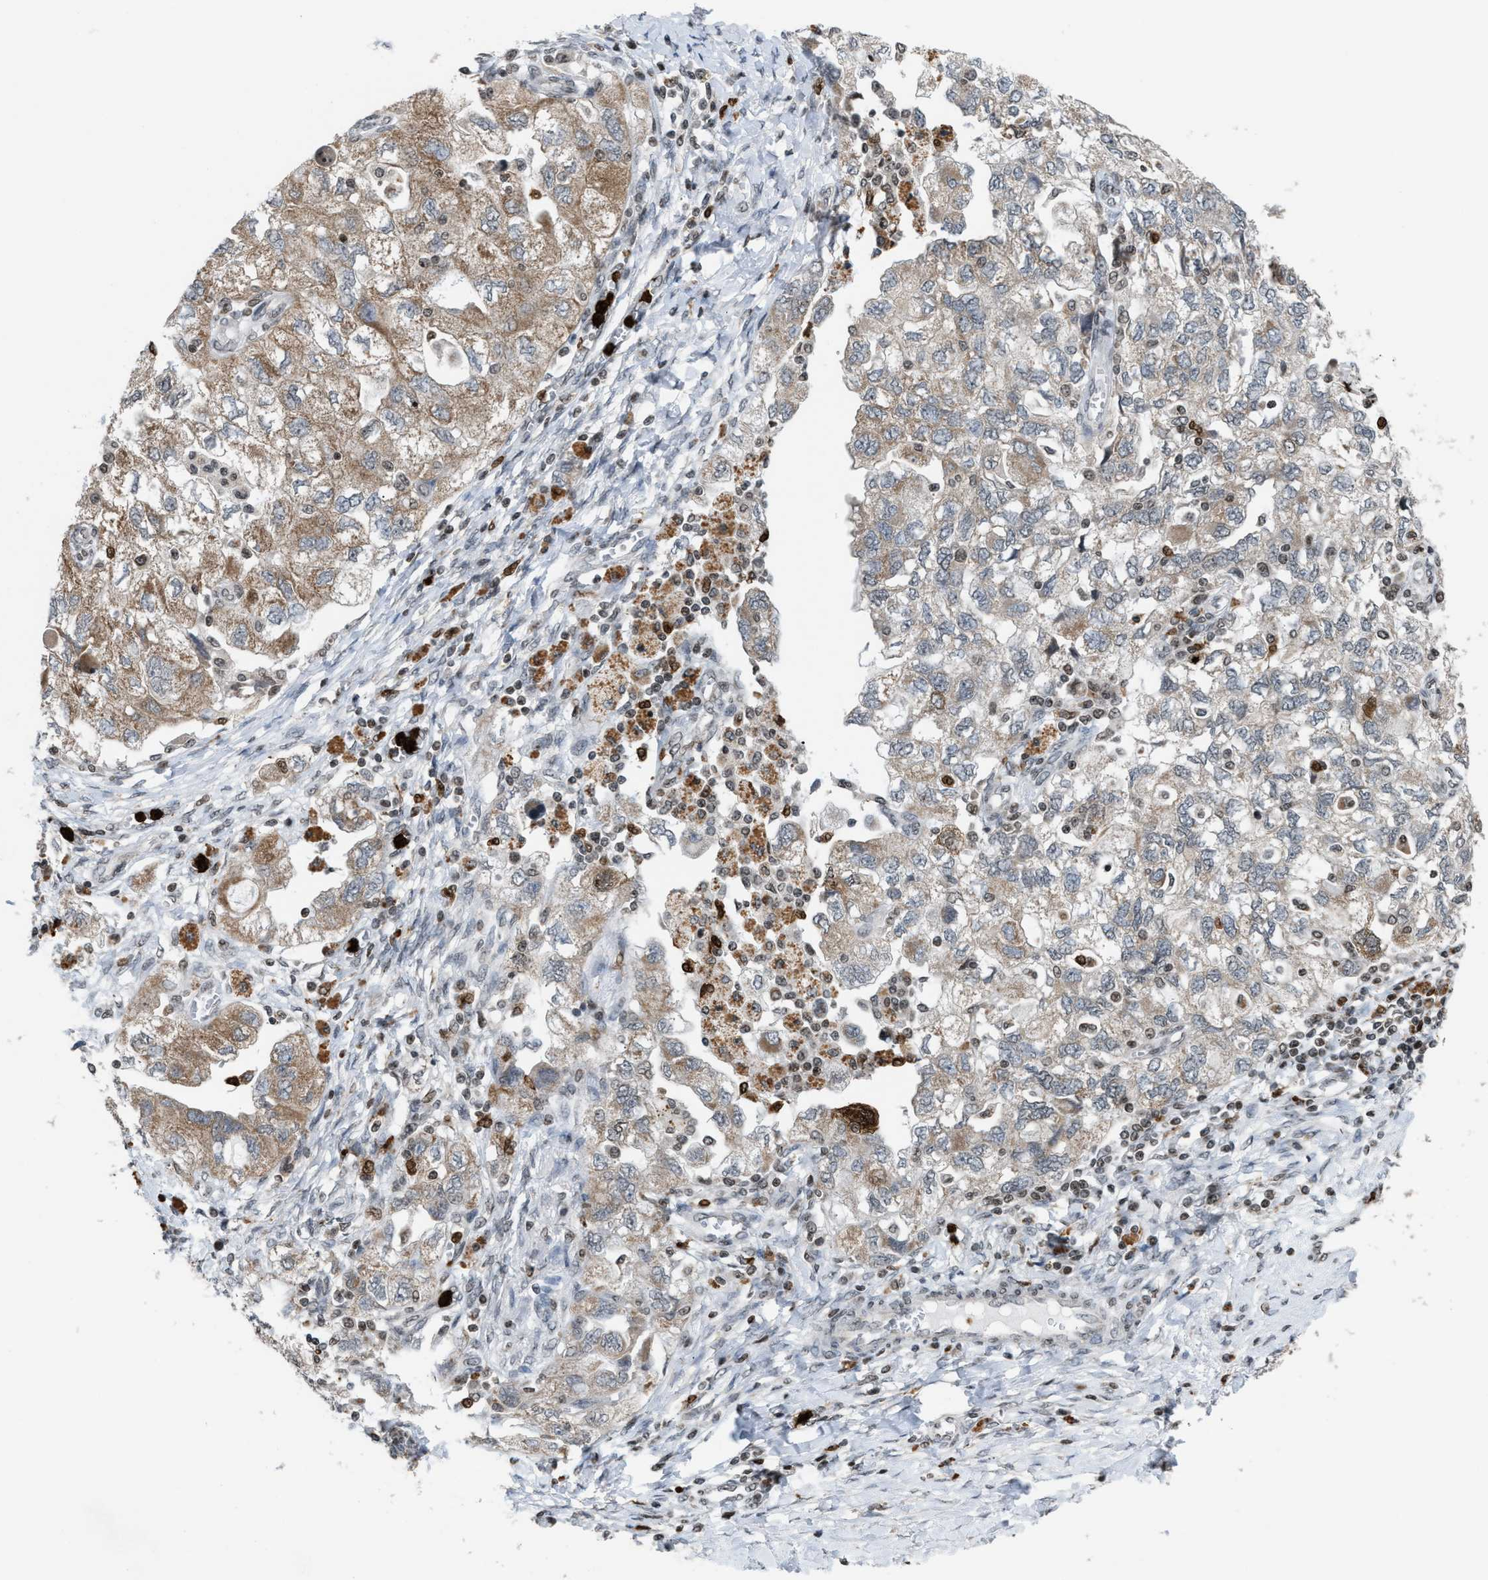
{"staining": {"intensity": "weak", "quantity": "25%-75%", "location": "cytoplasmic/membranous"}, "tissue": "ovarian cancer", "cell_type": "Tumor cells", "image_type": "cancer", "snomed": [{"axis": "morphology", "description": "Carcinoma, NOS"}, {"axis": "morphology", "description": "Cystadenocarcinoma, serous, NOS"}, {"axis": "topography", "description": "Ovary"}], "caption": "Ovarian cancer (serous cystadenocarcinoma) stained for a protein (brown) reveals weak cytoplasmic/membranous positive expression in about 25%-75% of tumor cells.", "gene": "PRUNE2", "patient": {"sex": "female", "age": 69}}